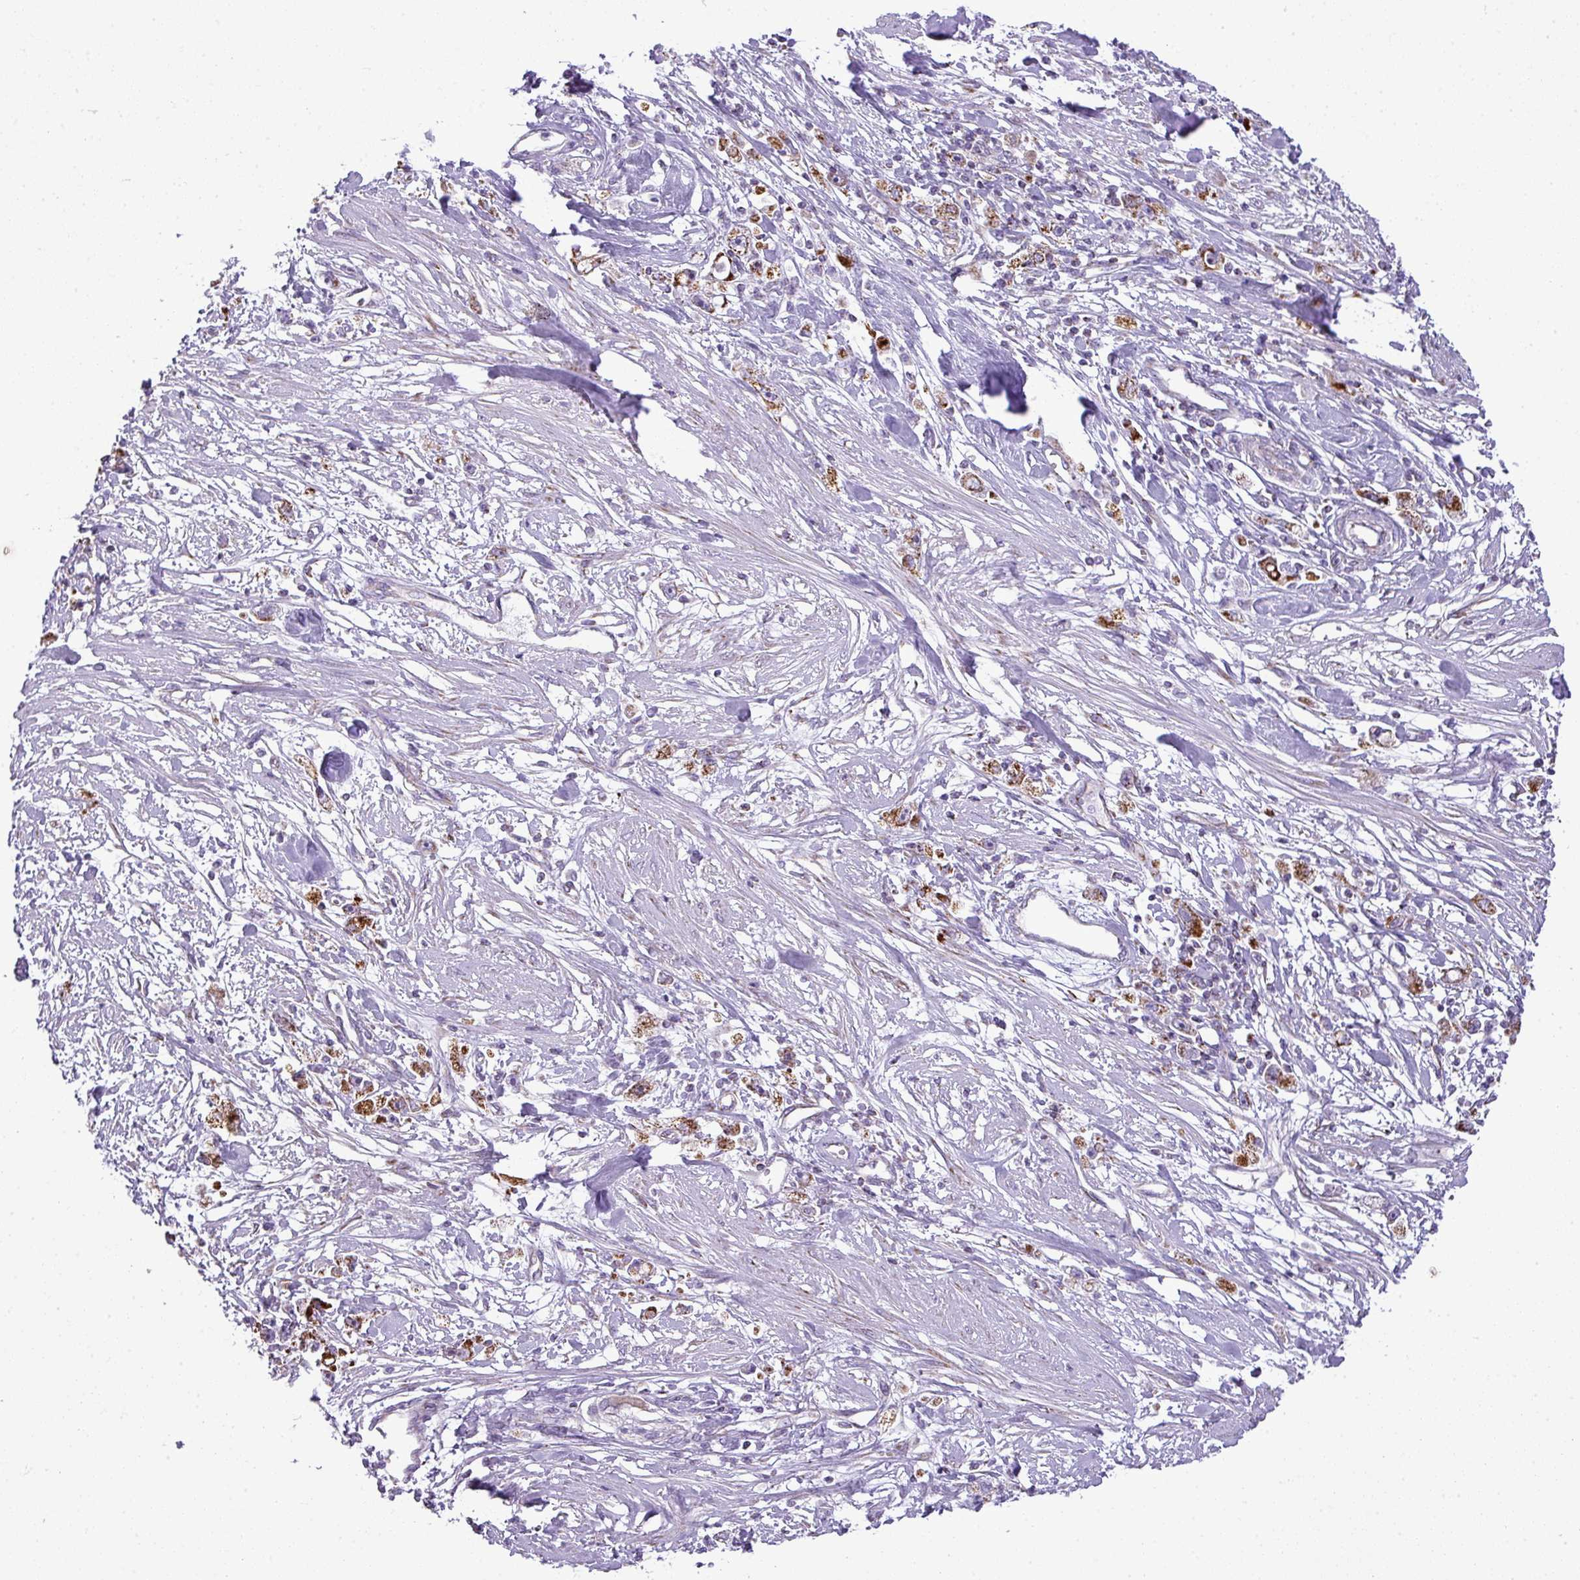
{"staining": {"intensity": "strong", "quantity": "25%-75%", "location": "cytoplasmic/membranous"}, "tissue": "stomach cancer", "cell_type": "Tumor cells", "image_type": "cancer", "snomed": [{"axis": "morphology", "description": "Adenocarcinoma, NOS"}, {"axis": "topography", "description": "Stomach"}], "caption": "Tumor cells display high levels of strong cytoplasmic/membranous expression in approximately 25%-75% of cells in human stomach cancer (adenocarcinoma).", "gene": "ZNF81", "patient": {"sex": "female", "age": 59}}